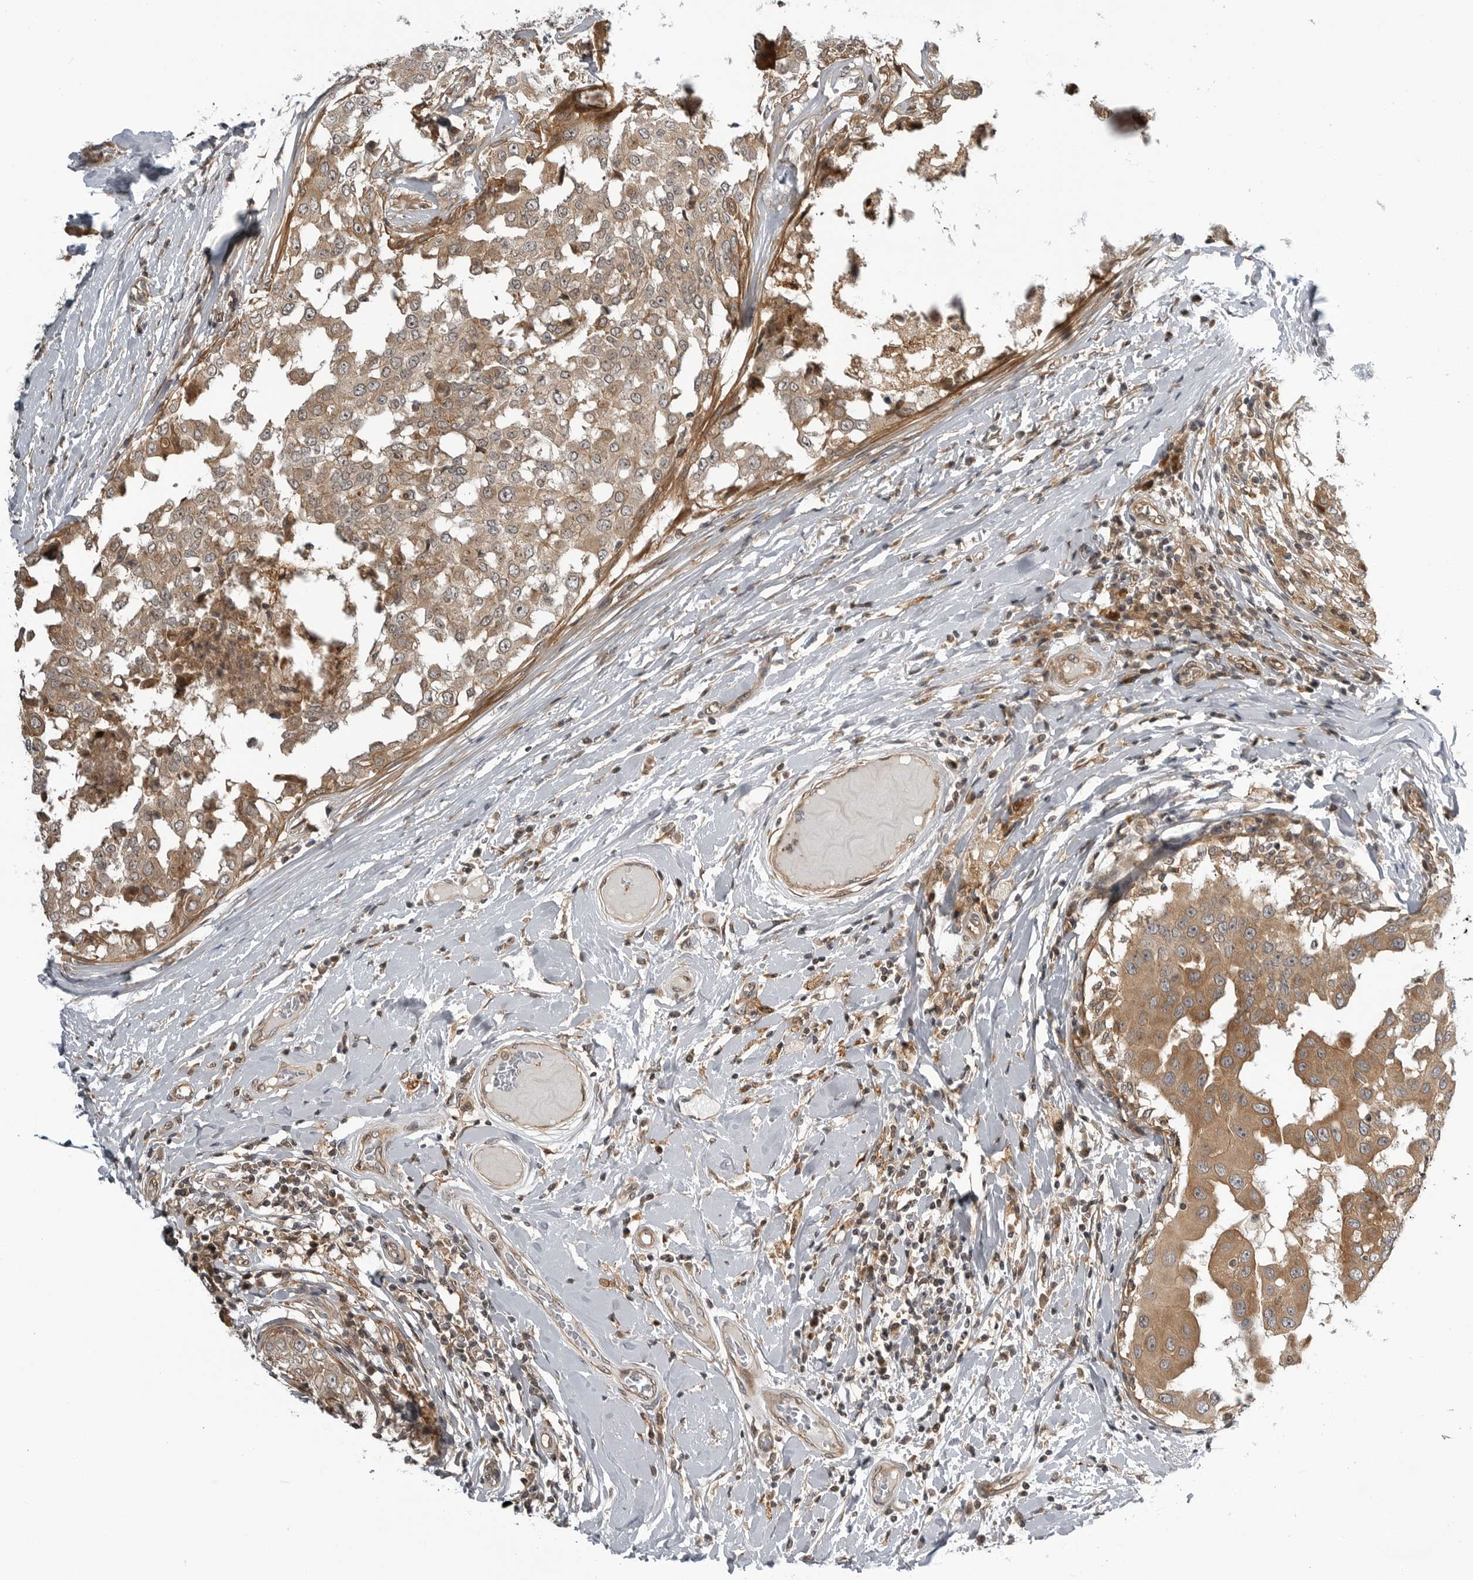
{"staining": {"intensity": "moderate", "quantity": ">75%", "location": "cytoplasmic/membranous"}, "tissue": "breast cancer", "cell_type": "Tumor cells", "image_type": "cancer", "snomed": [{"axis": "morphology", "description": "Duct carcinoma"}, {"axis": "topography", "description": "Breast"}], "caption": "IHC image of neoplastic tissue: human breast intraductal carcinoma stained using immunohistochemistry (IHC) exhibits medium levels of moderate protein expression localized specifically in the cytoplasmic/membranous of tumor cells, appearing as a cytoplasmic/membranous brown color.", "gene": "LRRC45", "patient": {"sex": "female", "age": 27}}